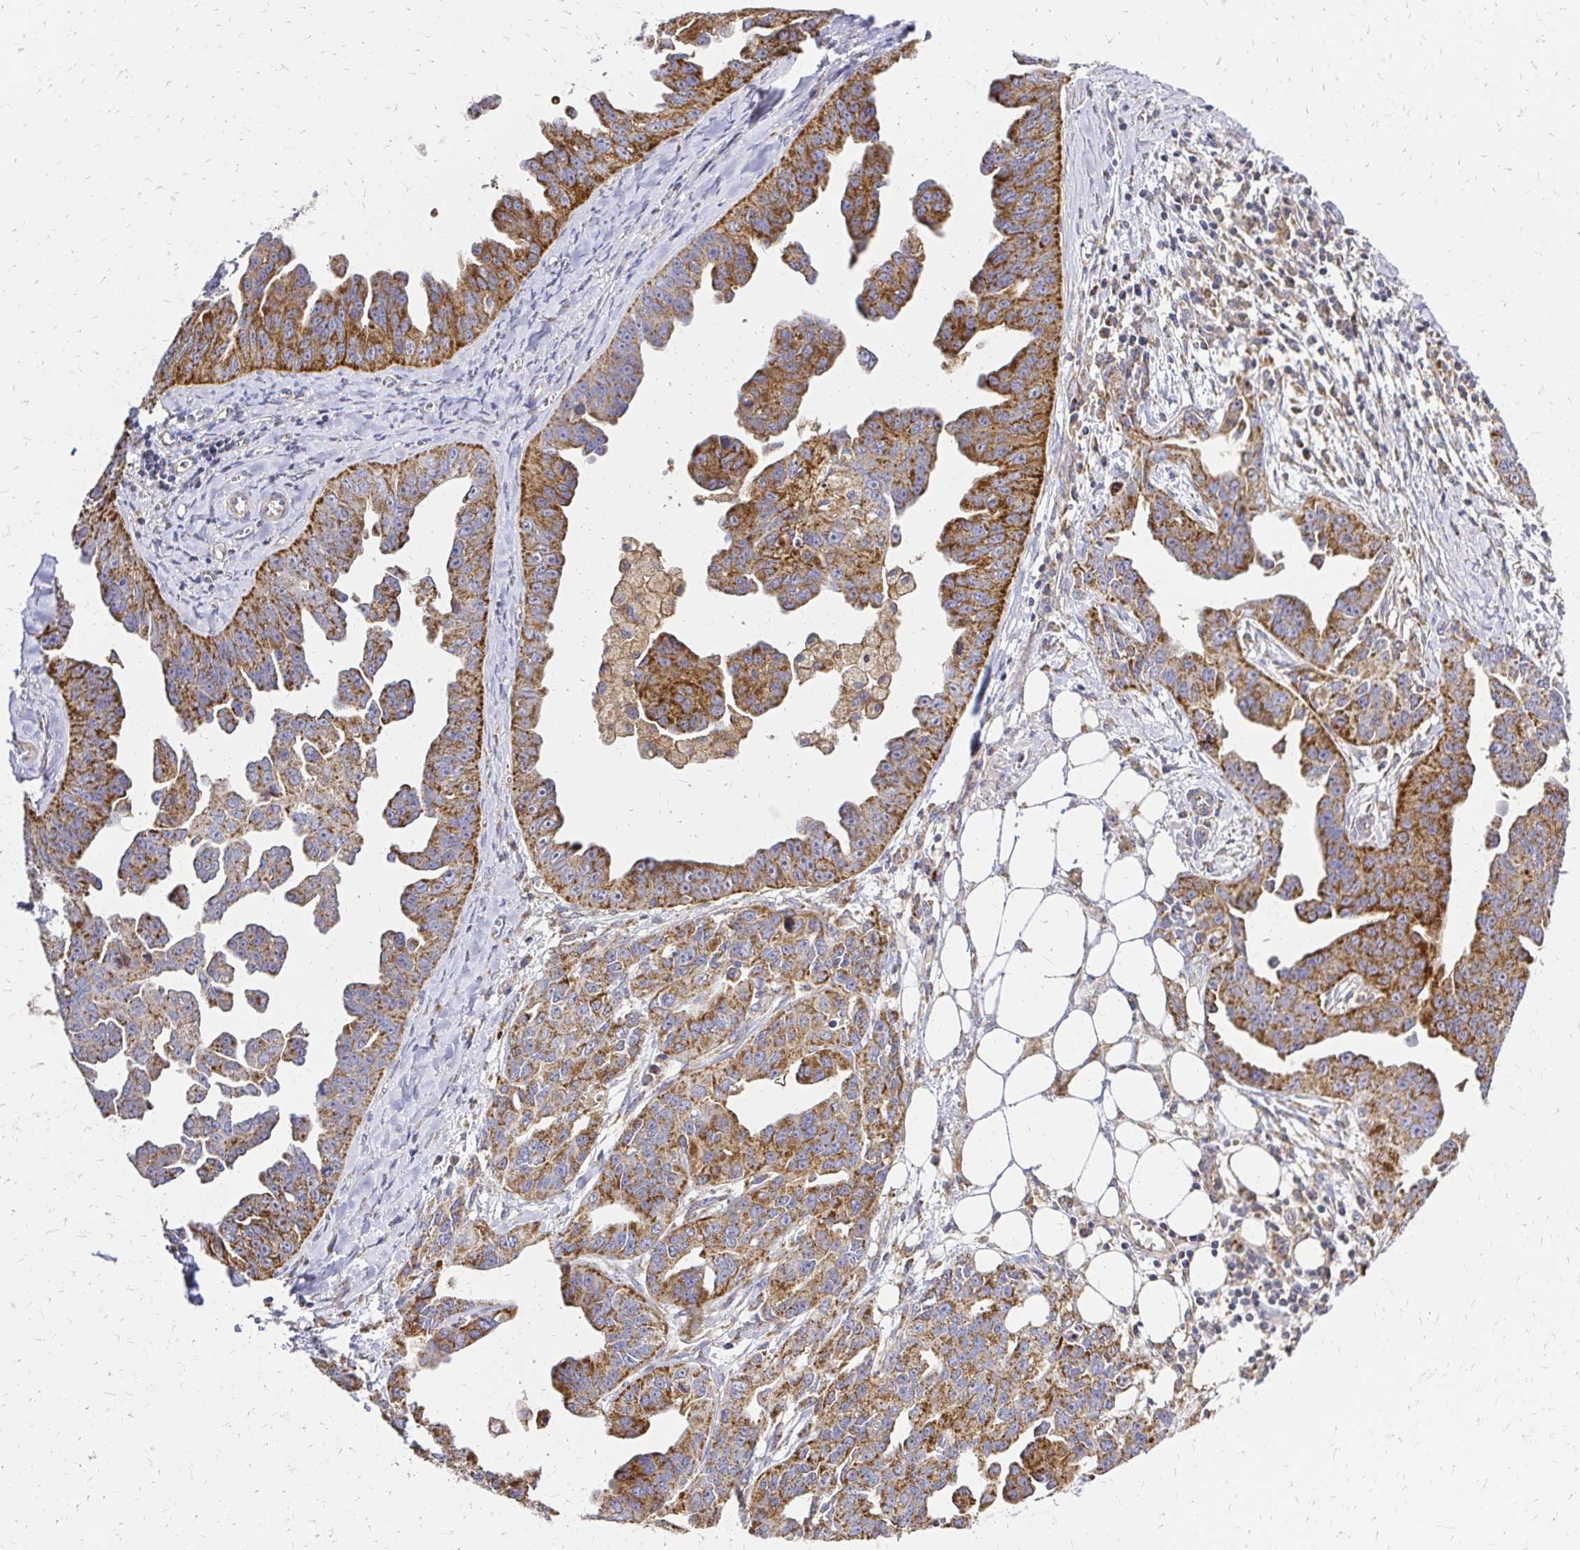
{"staining": {"intensity": "moderate", "quantity": ">75%", "location": "cytoplasmic/membranous"}, "tissue": "ovarian cancer", "cell_type": "Tumor cells", "image_type": "cancer", "snomed": [{"axis": "morphology", "description": "Cystadenocarcinoma, serous, NOS"}, {"axis": "topography", "description": "Ovary"}], "caption": "Ovarian cancer stained with a protein marker displays moderate staining in tumor cells.", "gene": "MRPL13", "patient": {"sex": "female", "age": 75}}